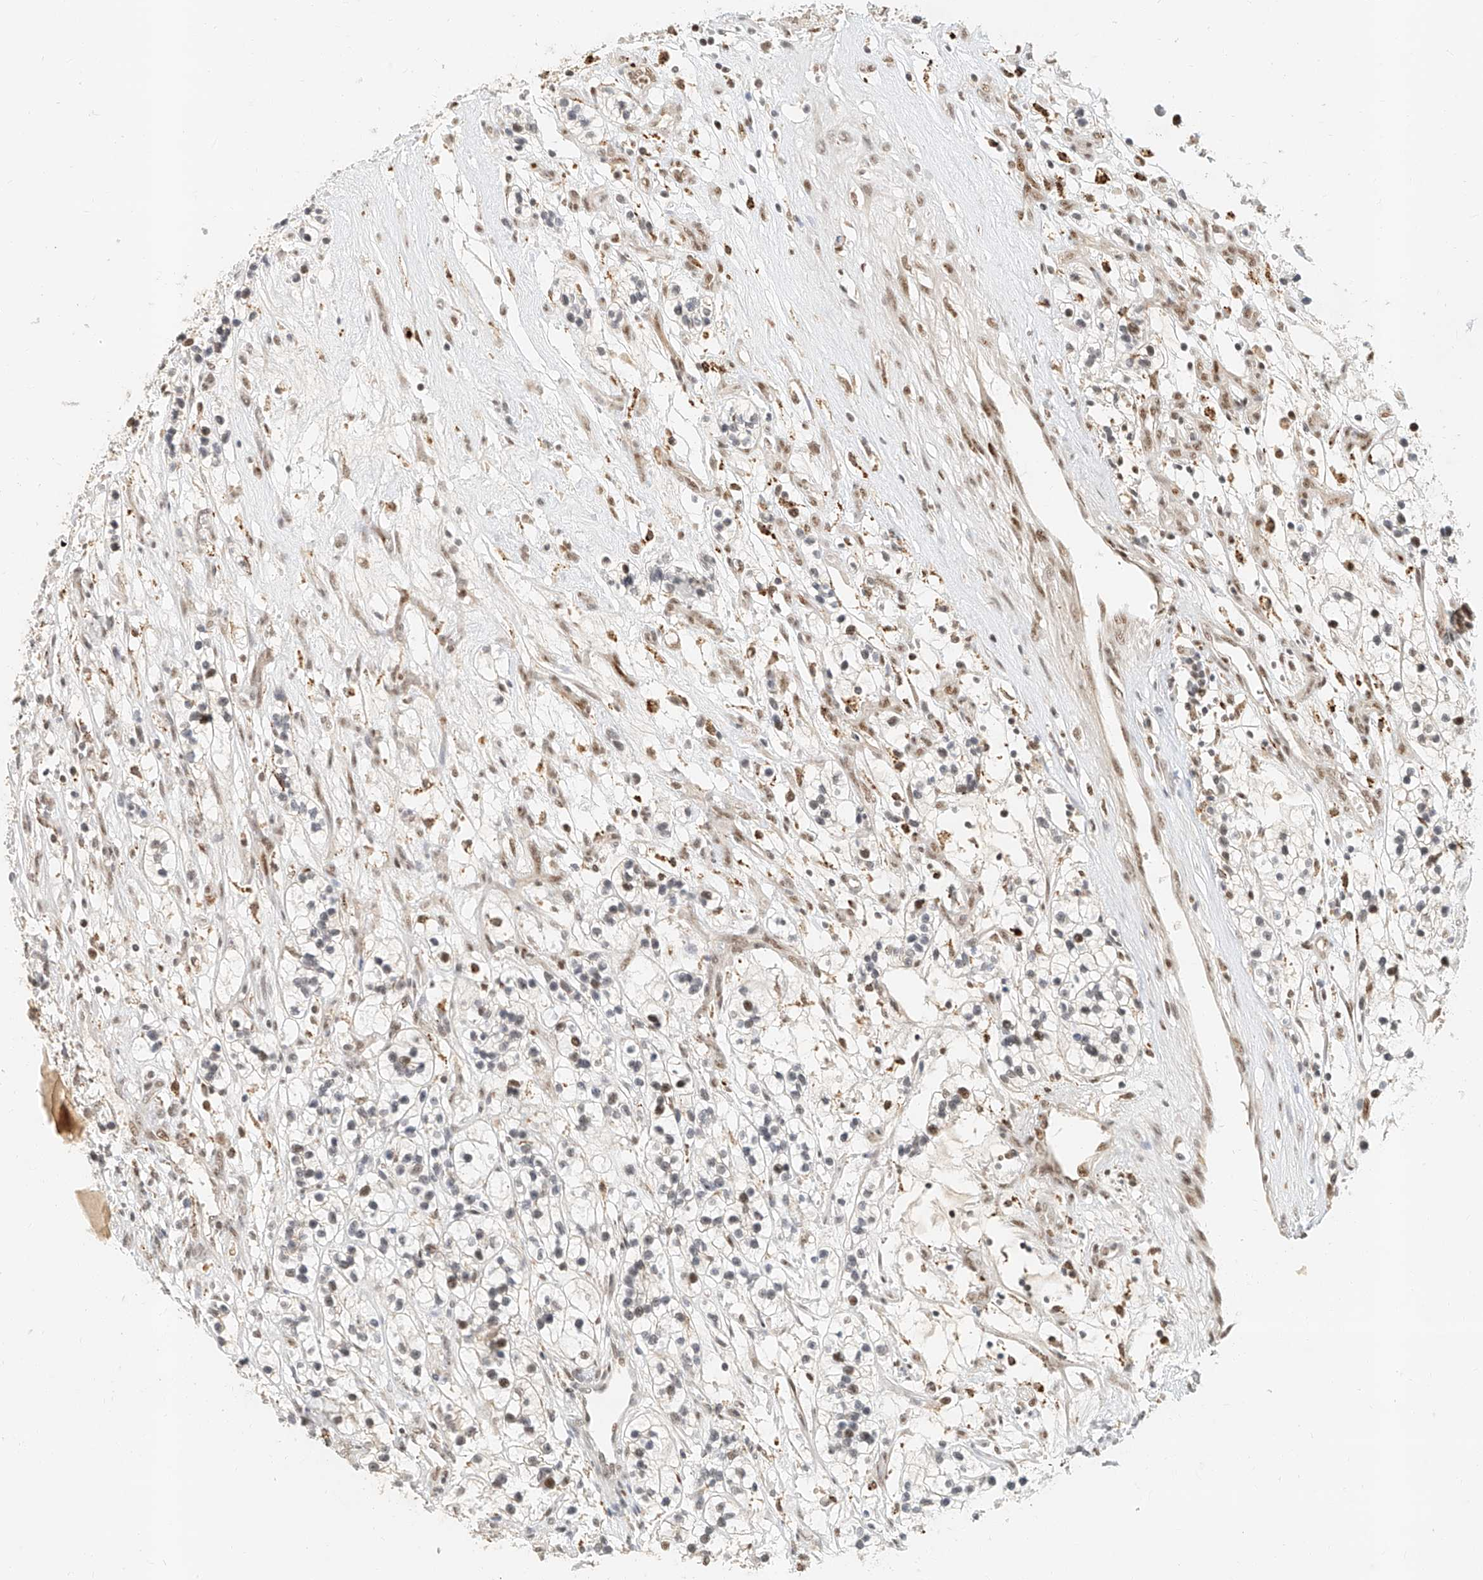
{"staining": {"intensity": "moderate", "quantity": "25%-75%", "location": "nuclear"}, "tissue": "renal cancer", "cell_type": "Tumor cells", "image_type": "cancer", "snomed": [{"axis": "morphology", "description": "Adenocarcinoma, NOS"}, {"axis": "topography", "description": "Kidney"}], "caption": "Immunohistochemical staining of human renal cancer shows medium levels of moderate nuclear protein staining in approximately 25%-75% of tumor cells. (brown staining indicates protein expression, while blue staining denotes nuclei).", "gene": "CXorf58", "patient": {"sex": "female", "age": 57}}